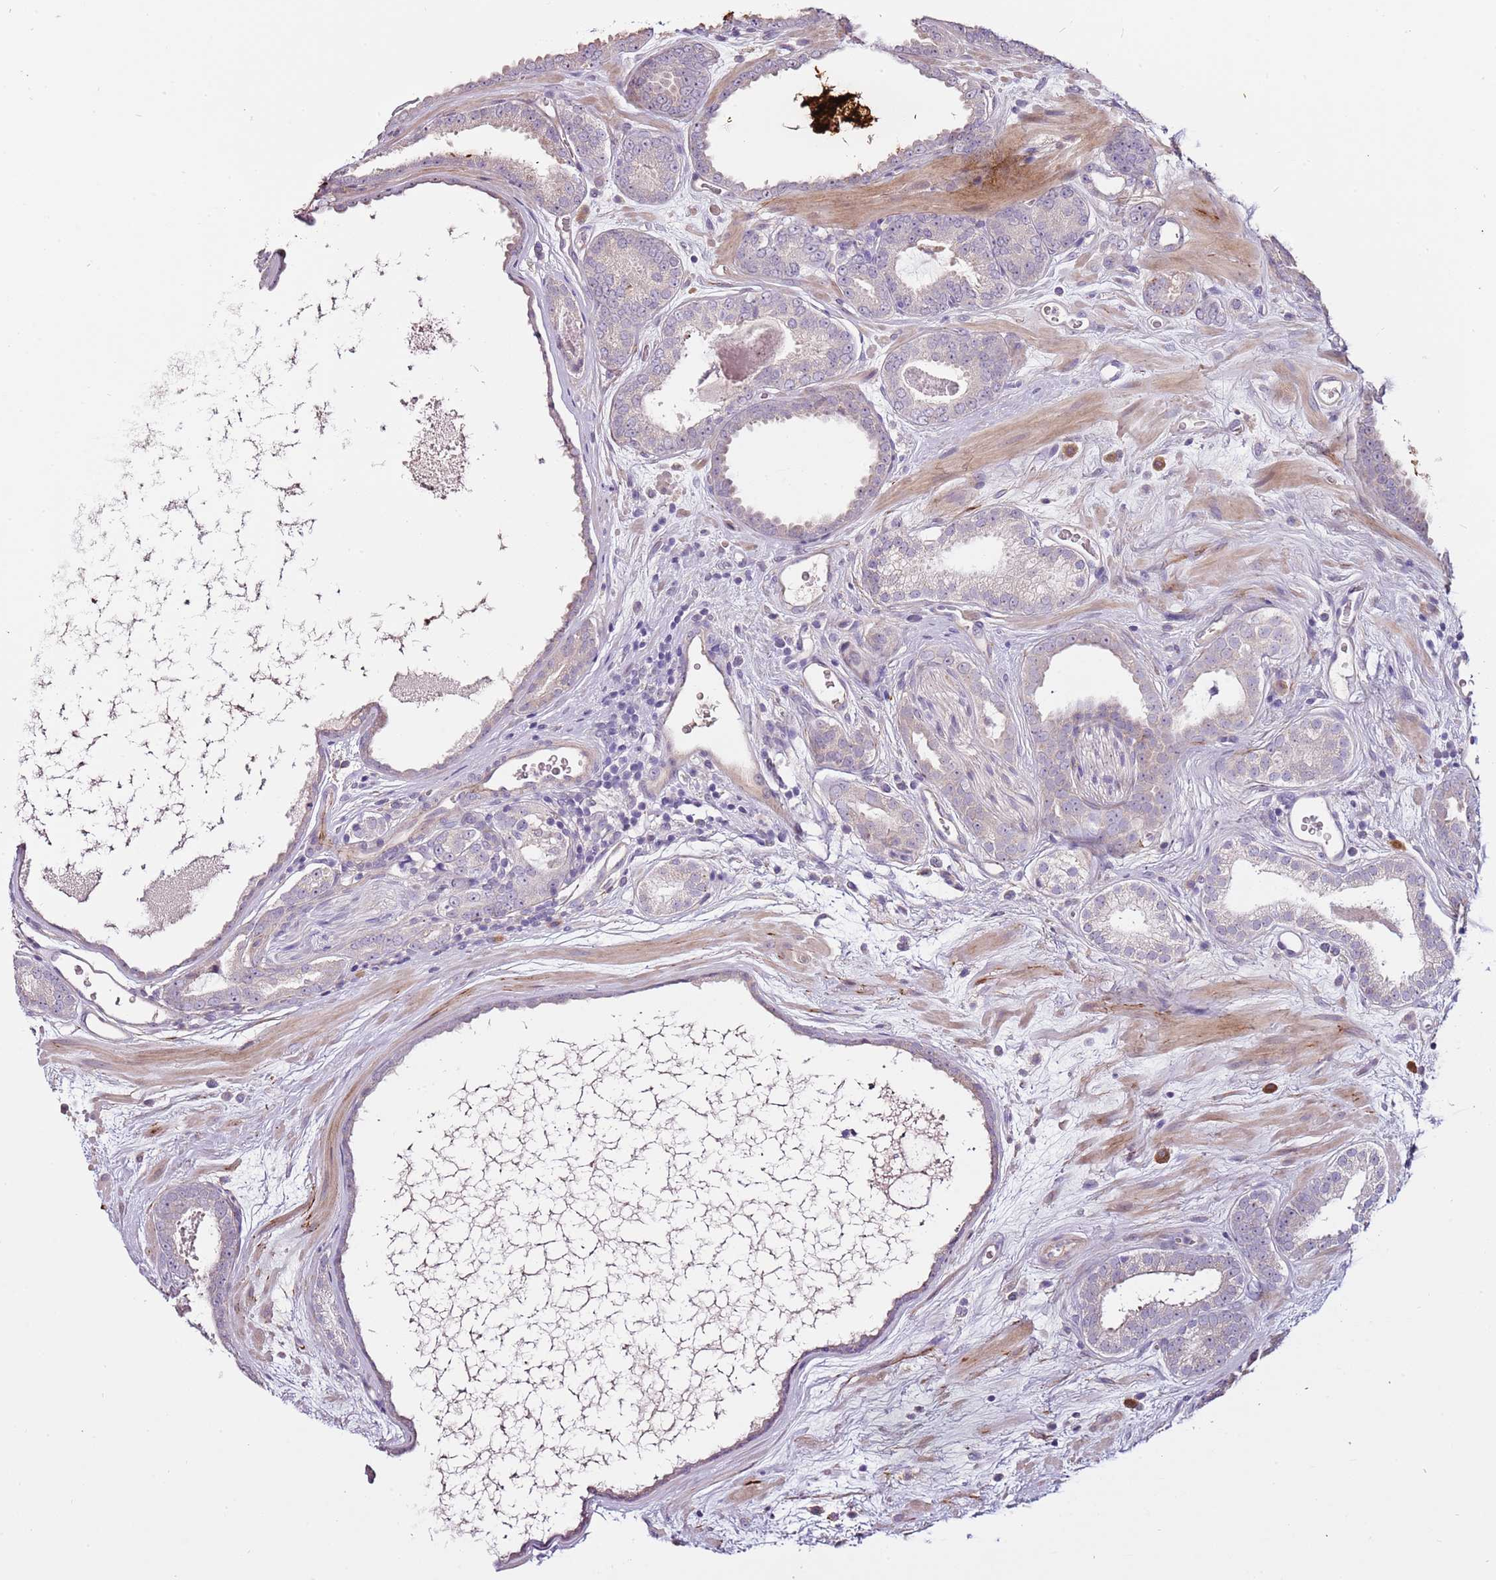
{"staining": {"intensity": "negative", "quantity": "none", "location": "none"}, "tissue": "prostate cancer", "cell_type": "Tumor cells", "image_type": "cancer", "snomed": [{"axis": "morphology", "description": "Adenocarcinoma, High grade"}, {"axis": "topography", "description": "Prostate"}], "caption": "IHC histopathology image of prostate cancer (adenocarcinoma (high-grade)) stained for a protein (brown), which reveals no expression in tumor cells.", "gene": "NKX2-3", "patient": {"sex": "male", "age": 72}}